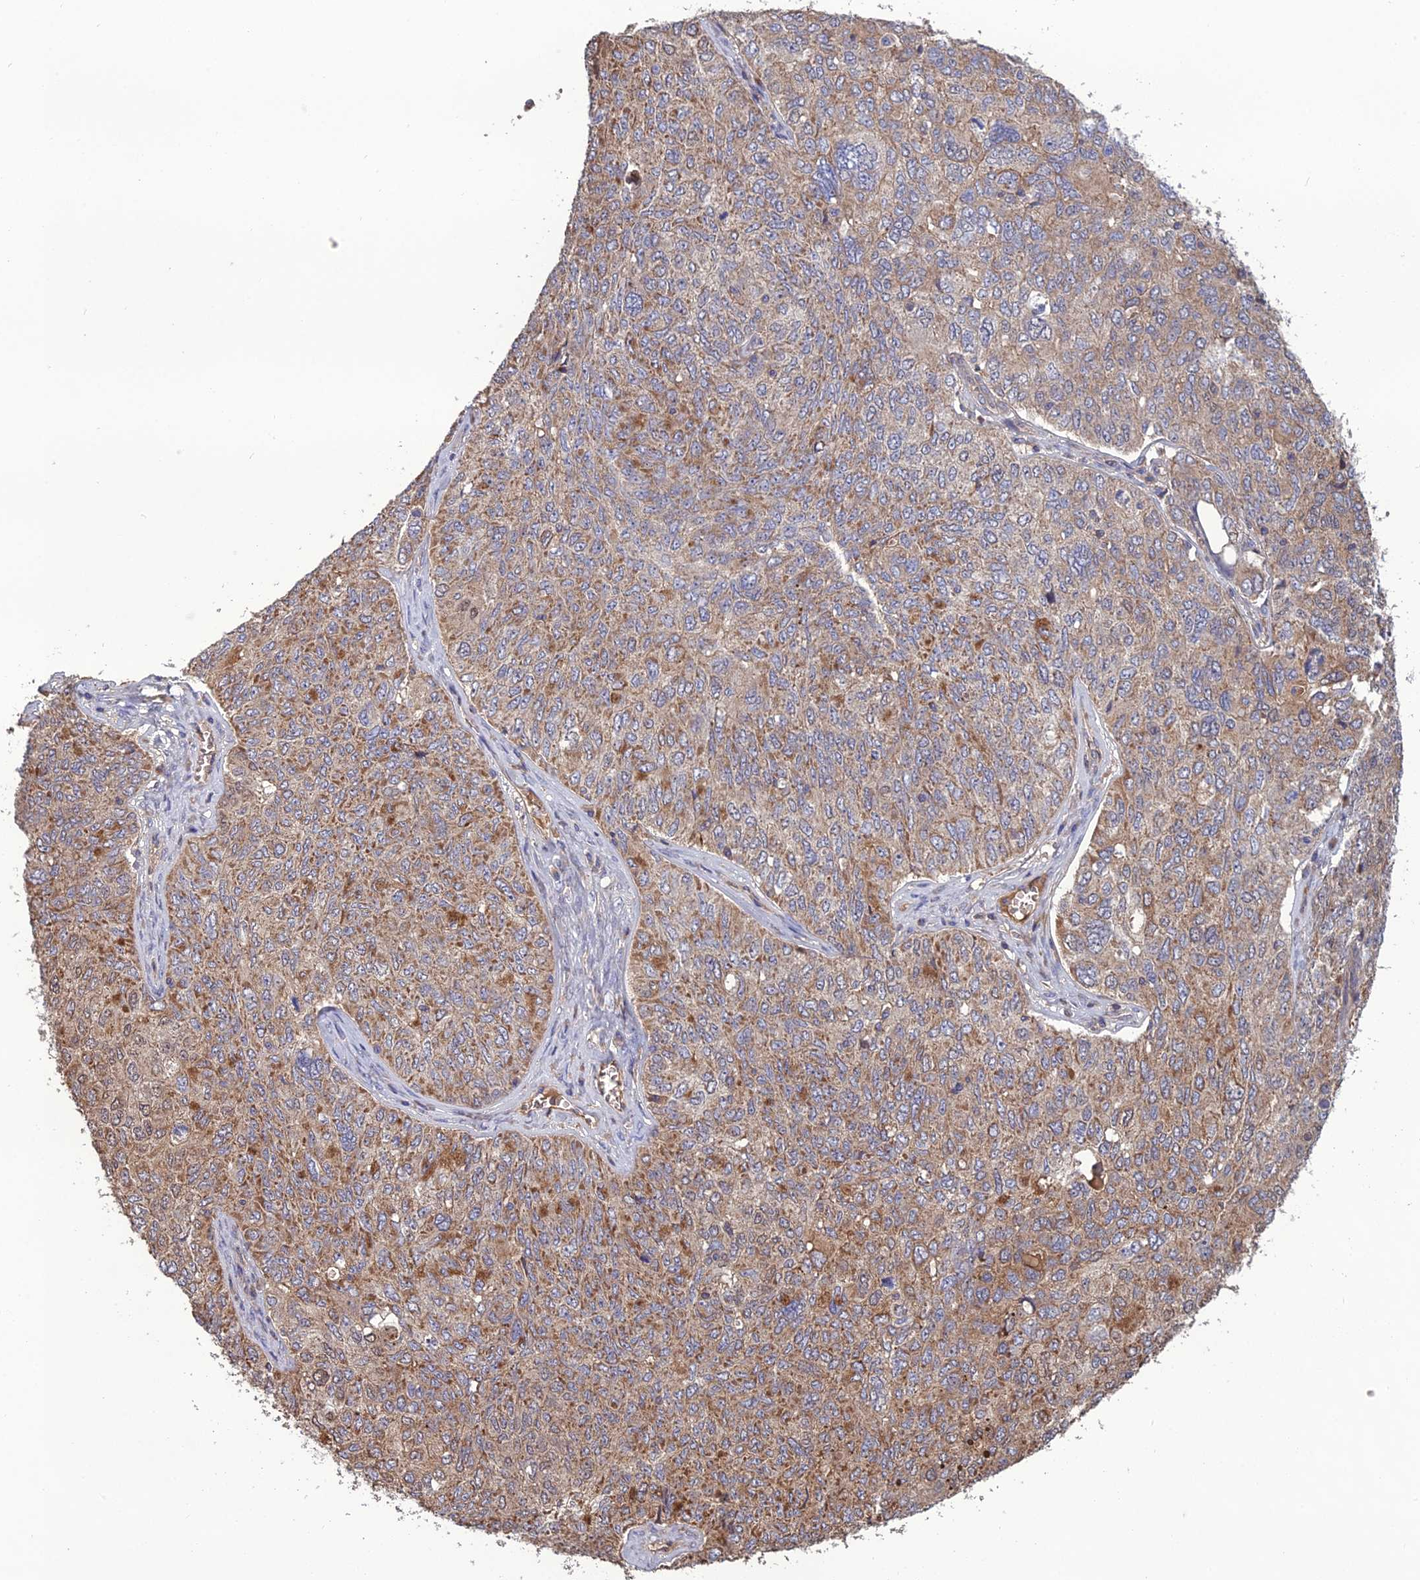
{"staining": {"intensity": "moderate", "quantity": "25%-75%", "location": "cytoplasmic/membranous"}, "tissue": "ovarian cancer", "cell_type": "Tumor cells", "image_type": "cancer", "snomed": [{"axis": "morphology", "description": "Carcinoma, endometroid"}, {"axis": "topography", "description": "Ovary"}], "caption": "Tumor cells demonstrate medium levels of moderate cytoplasmic/membranous expression in approximately 25%-75% of cells in ovarian cancer (endometroid carcinoma). The staining was performed using DAB to visualize the protein expression in brown, while the nuclei were stained in blue with hematoxylin (Magnification: 20x).", "gene": "GALR2", "patient": {"sex": "female", "age": 62}}